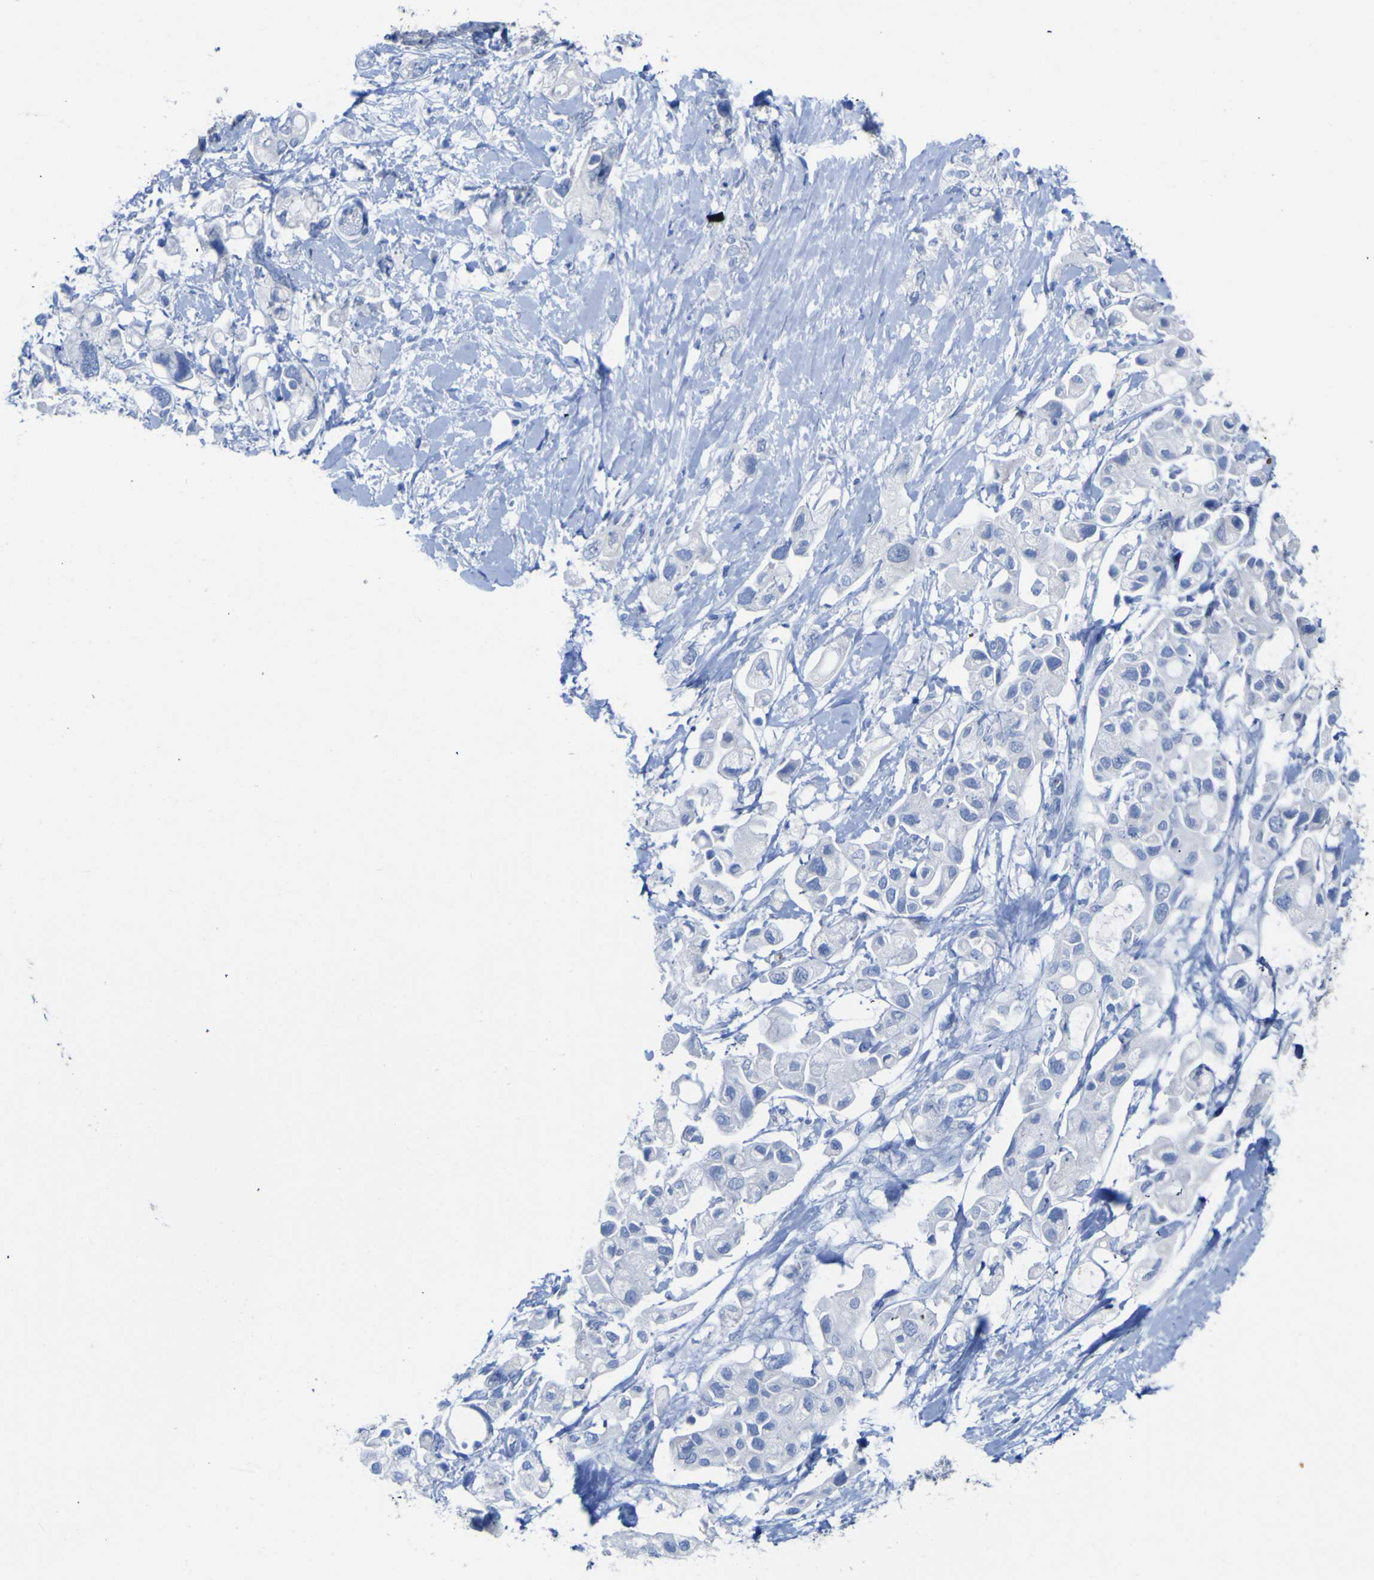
{"staining": {"intensity": "negative", "quantity": "none", "location": "none"}, "tissue": "pancreatic cancer", "cell_type": "Tumor cells", "image_type": "cancer", "snomed": [{"axis": "morphology", "description": "Adenocarcinoma, NOS"}, {"axis": "topography", "description": "Pancreas"}], "caption": "Immunohistochemical staining of pancreatic cancer displays no significant staining in tumor cells.", "gene": "GCM1", "patient": {"sex": "female", "age": 56}}